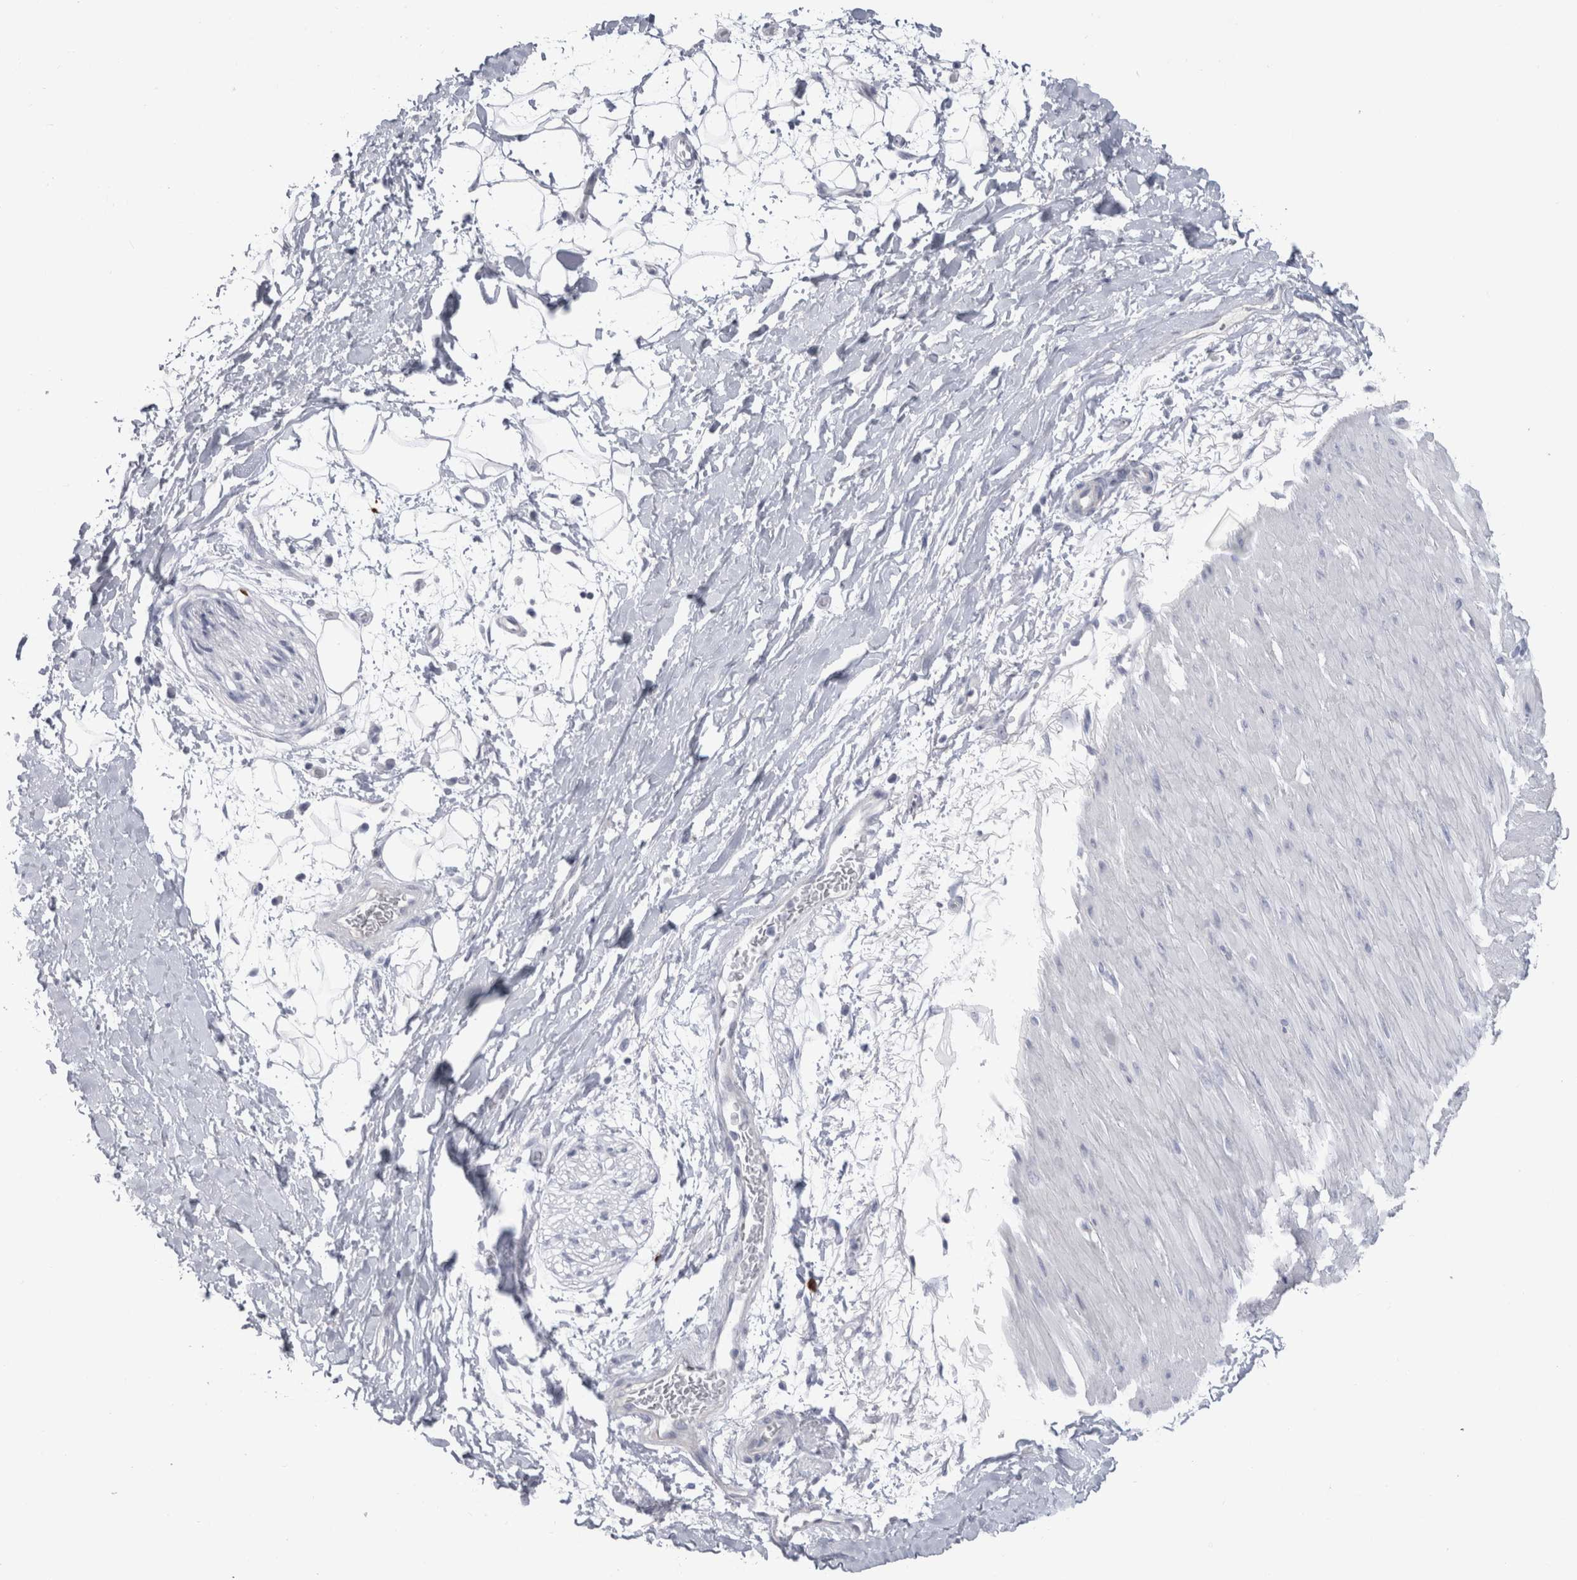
{"staining": {"intensity": "negative", "quantity": "none", "location": "none"}, "tissue": "adipose tissue", "cell_type": "Adipocytes", "image_type": "normal", "snomed": [{"axis": "morphology", "description": "Normal tissue, NOS"}, {"axis": "topography", "description": "Soft tissue"}], "caption": "Photomicrograph shows no protein expression in adipocytes of unremarkable adipose tissue.", "gene": "CDH17", "patient": {"sex": "male", "age": 72}}